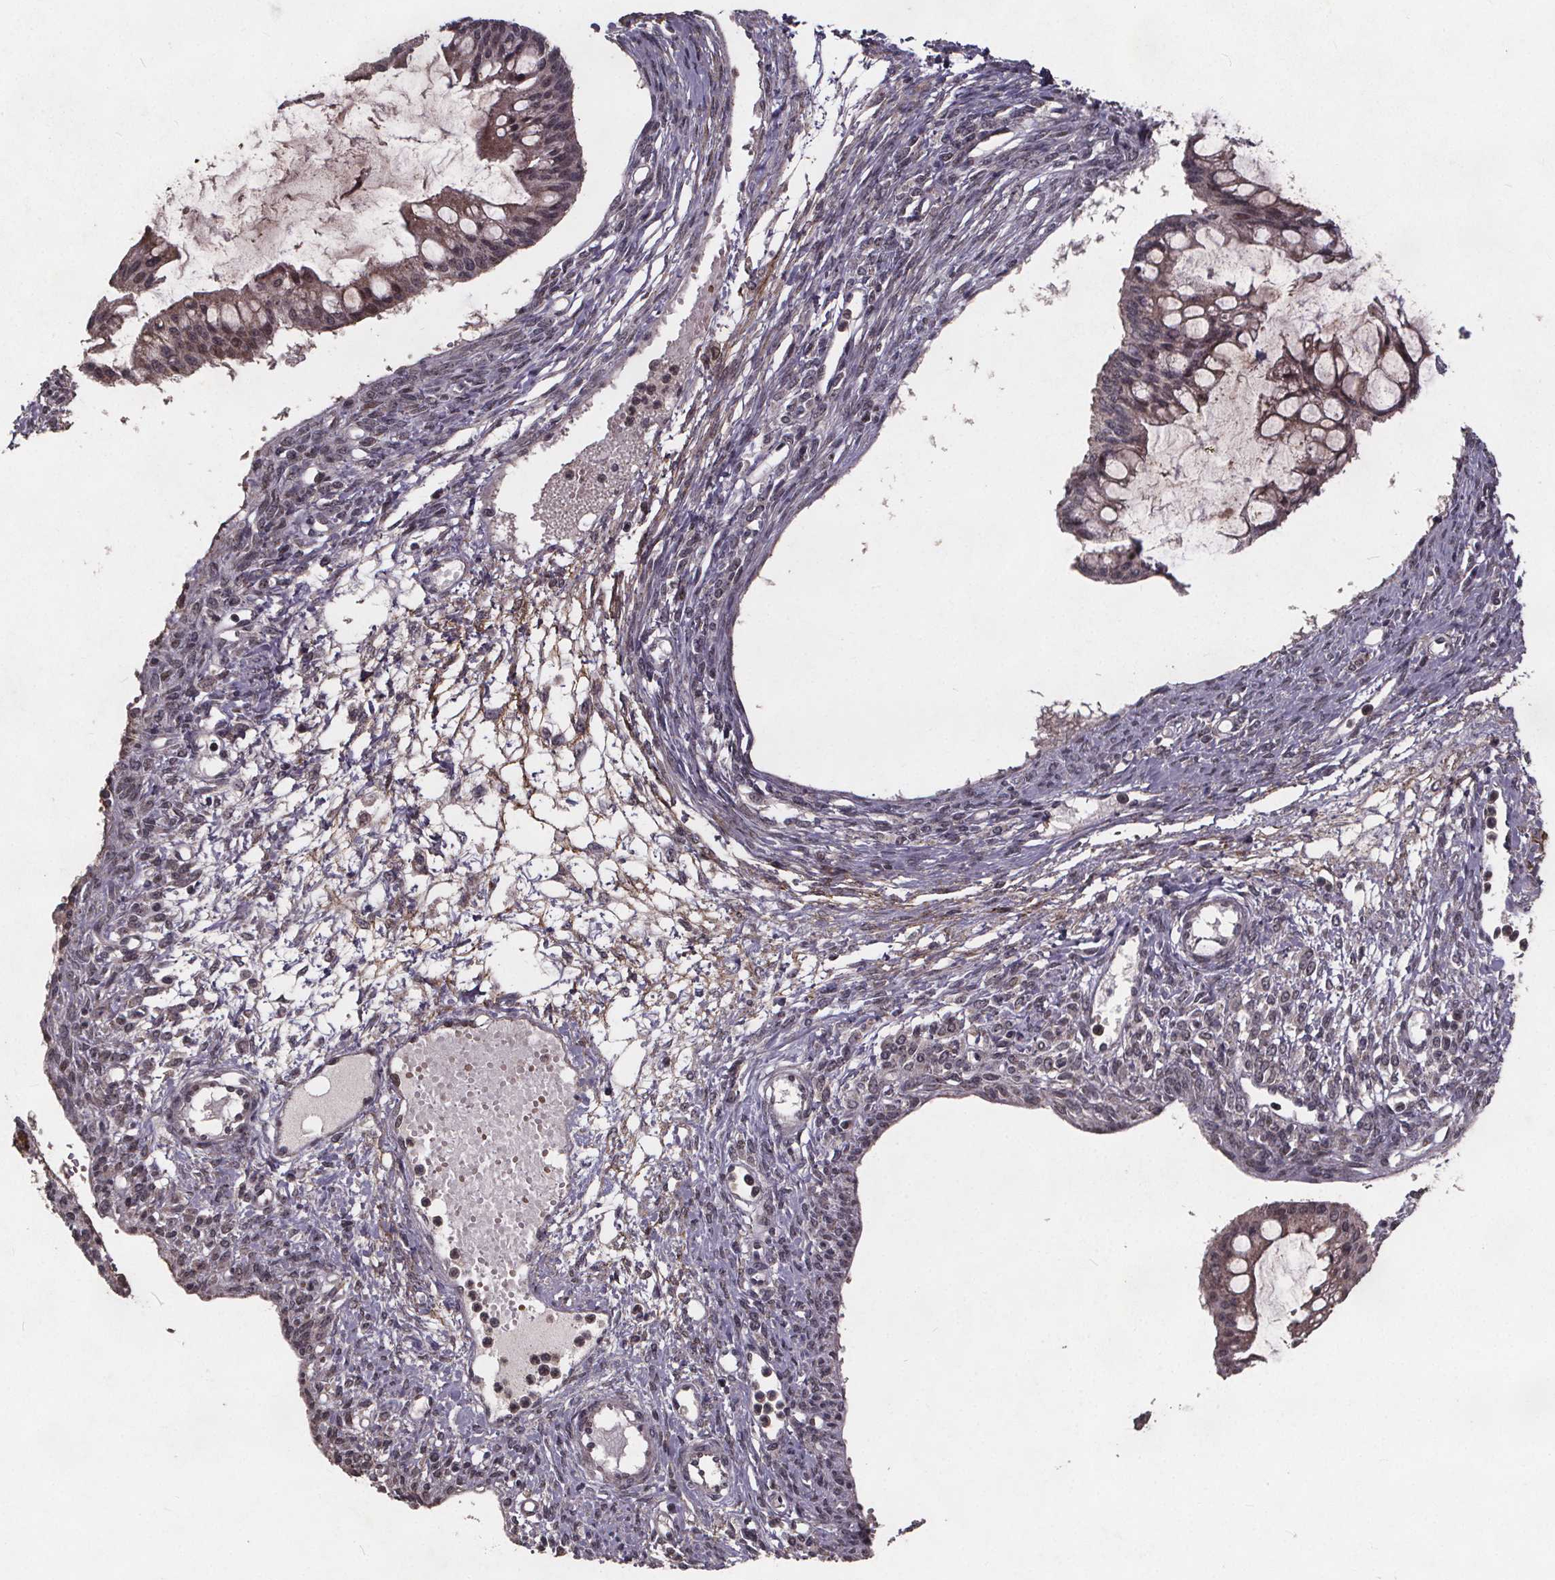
{"staining": {"intensity": "weak", "quantity": "25%-75%", "location": "nuclear"}, "tissue": "ovarian cancer", "cell_type": "Tumor cells", "image_type": "cancer", "snomed": [{"axis": "morphology", "description": "Cystadenocarcinoma, mucinous, NOS"}, {"axis": "topography", "description": "Ovary"}], "caption": "The photomicrograph demonstrates immunohistochemical staining of ovarian mucinous cystadenocarcinoma. There is weak nuclear positivity is identified in approximately 25%-75% of tumor cells.", "gene": "GPX3", "patient": {"sex": "female", "age": 73}}